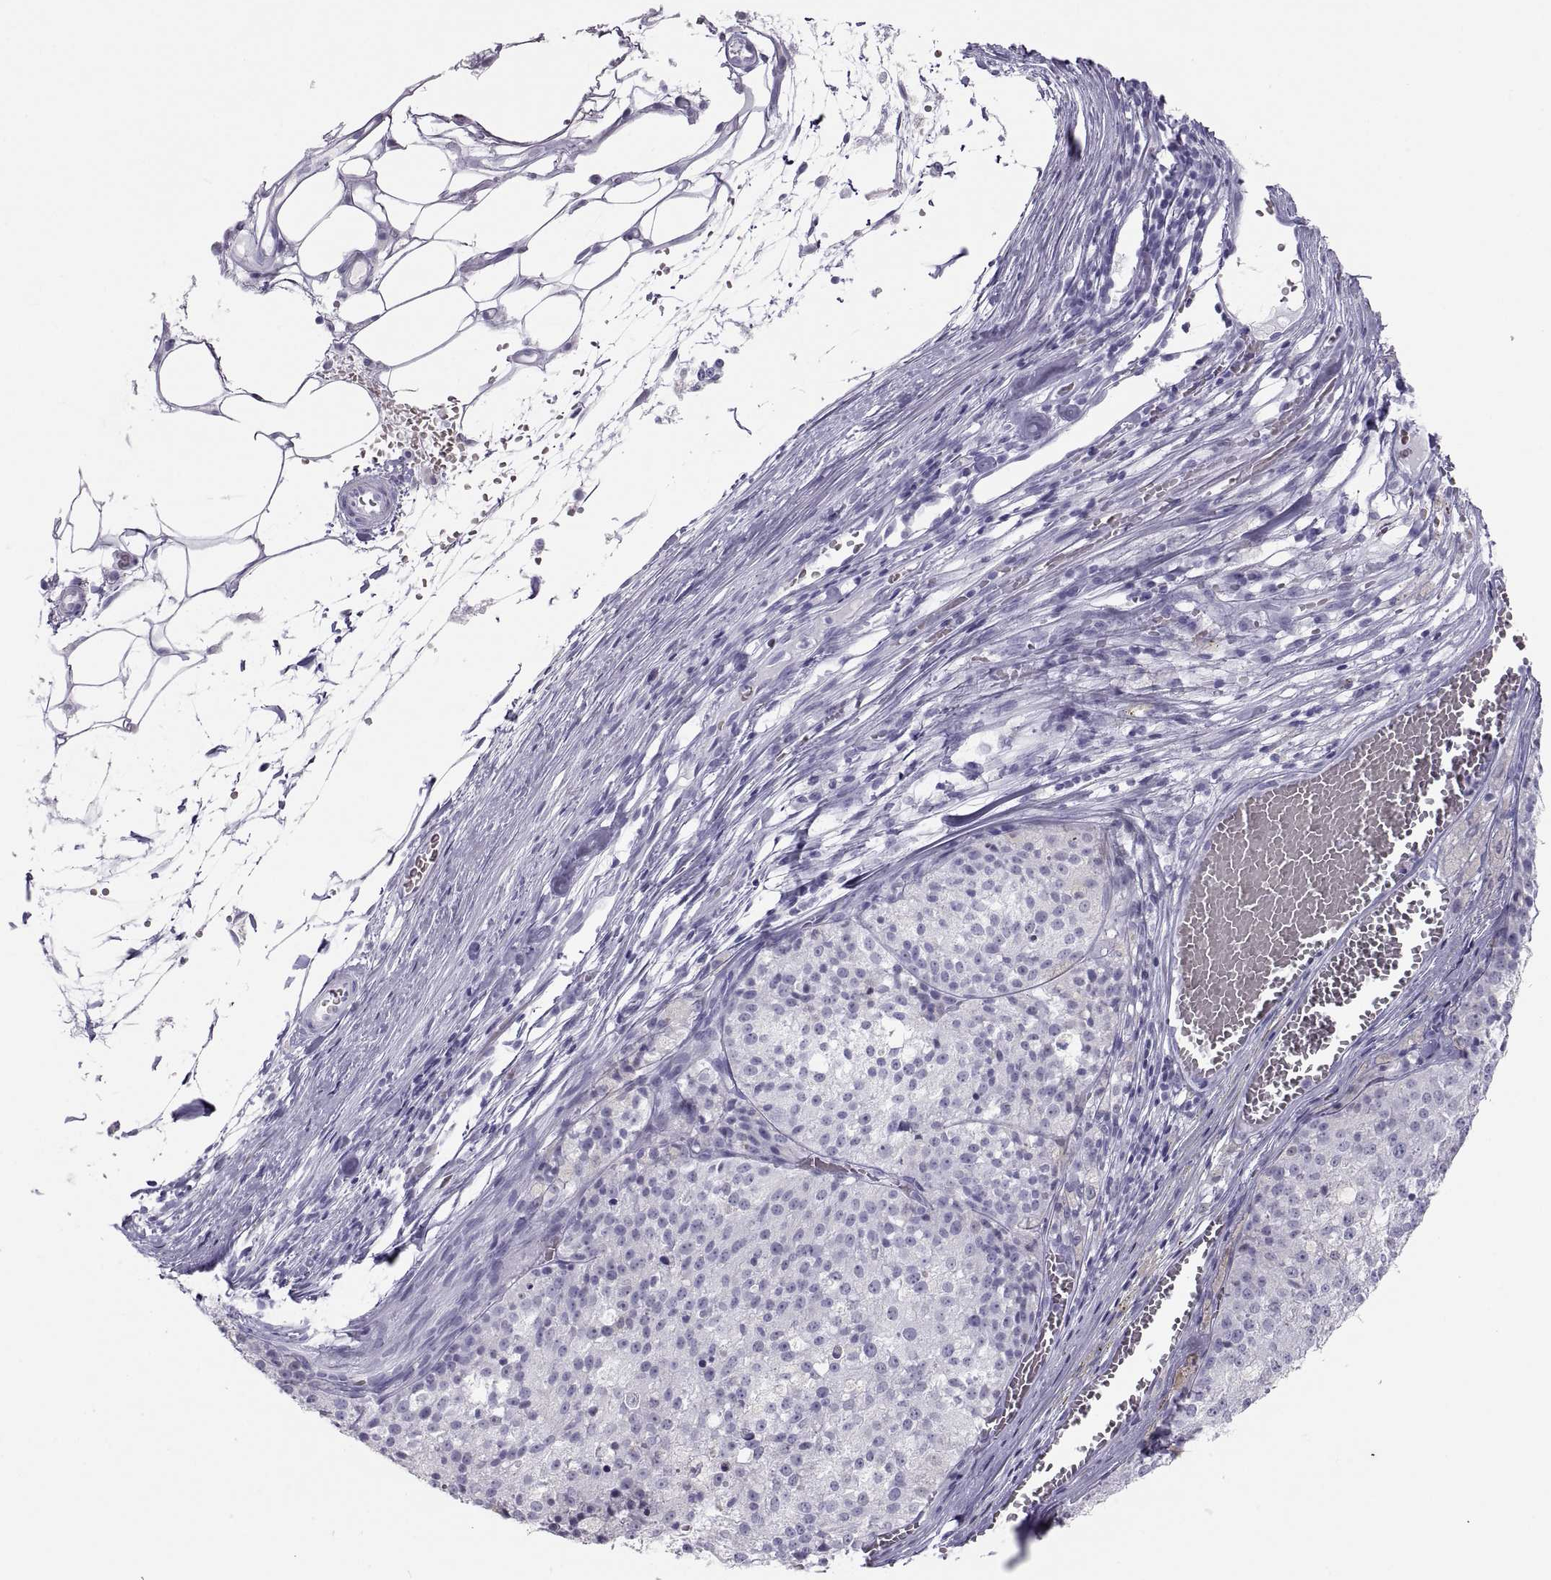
{"staining": {"intensity": "negative", "quantity": "none", "location": "none"}, "tissue": "melanoma", "cell_type": "Tumor cells", "image_type": "cancer", "snomed": [{"axis": "morphology", "description": "Malignant melanoma, Metastatic site"}, {"axis": "topography", "description": "Lymph node"}], "caption": "The IHC micrograph has no significant expression in tumor cells of malignant melanoma (metastatic site) tissue. Brightfield microscopy of IHC stained with DAB (3,3'-diaminobenzidine) (brown) and hematoxylin (blue), captured at high magnification.", "gene": "SEMG1", "patient": {"sex": "female", "age": 64}}